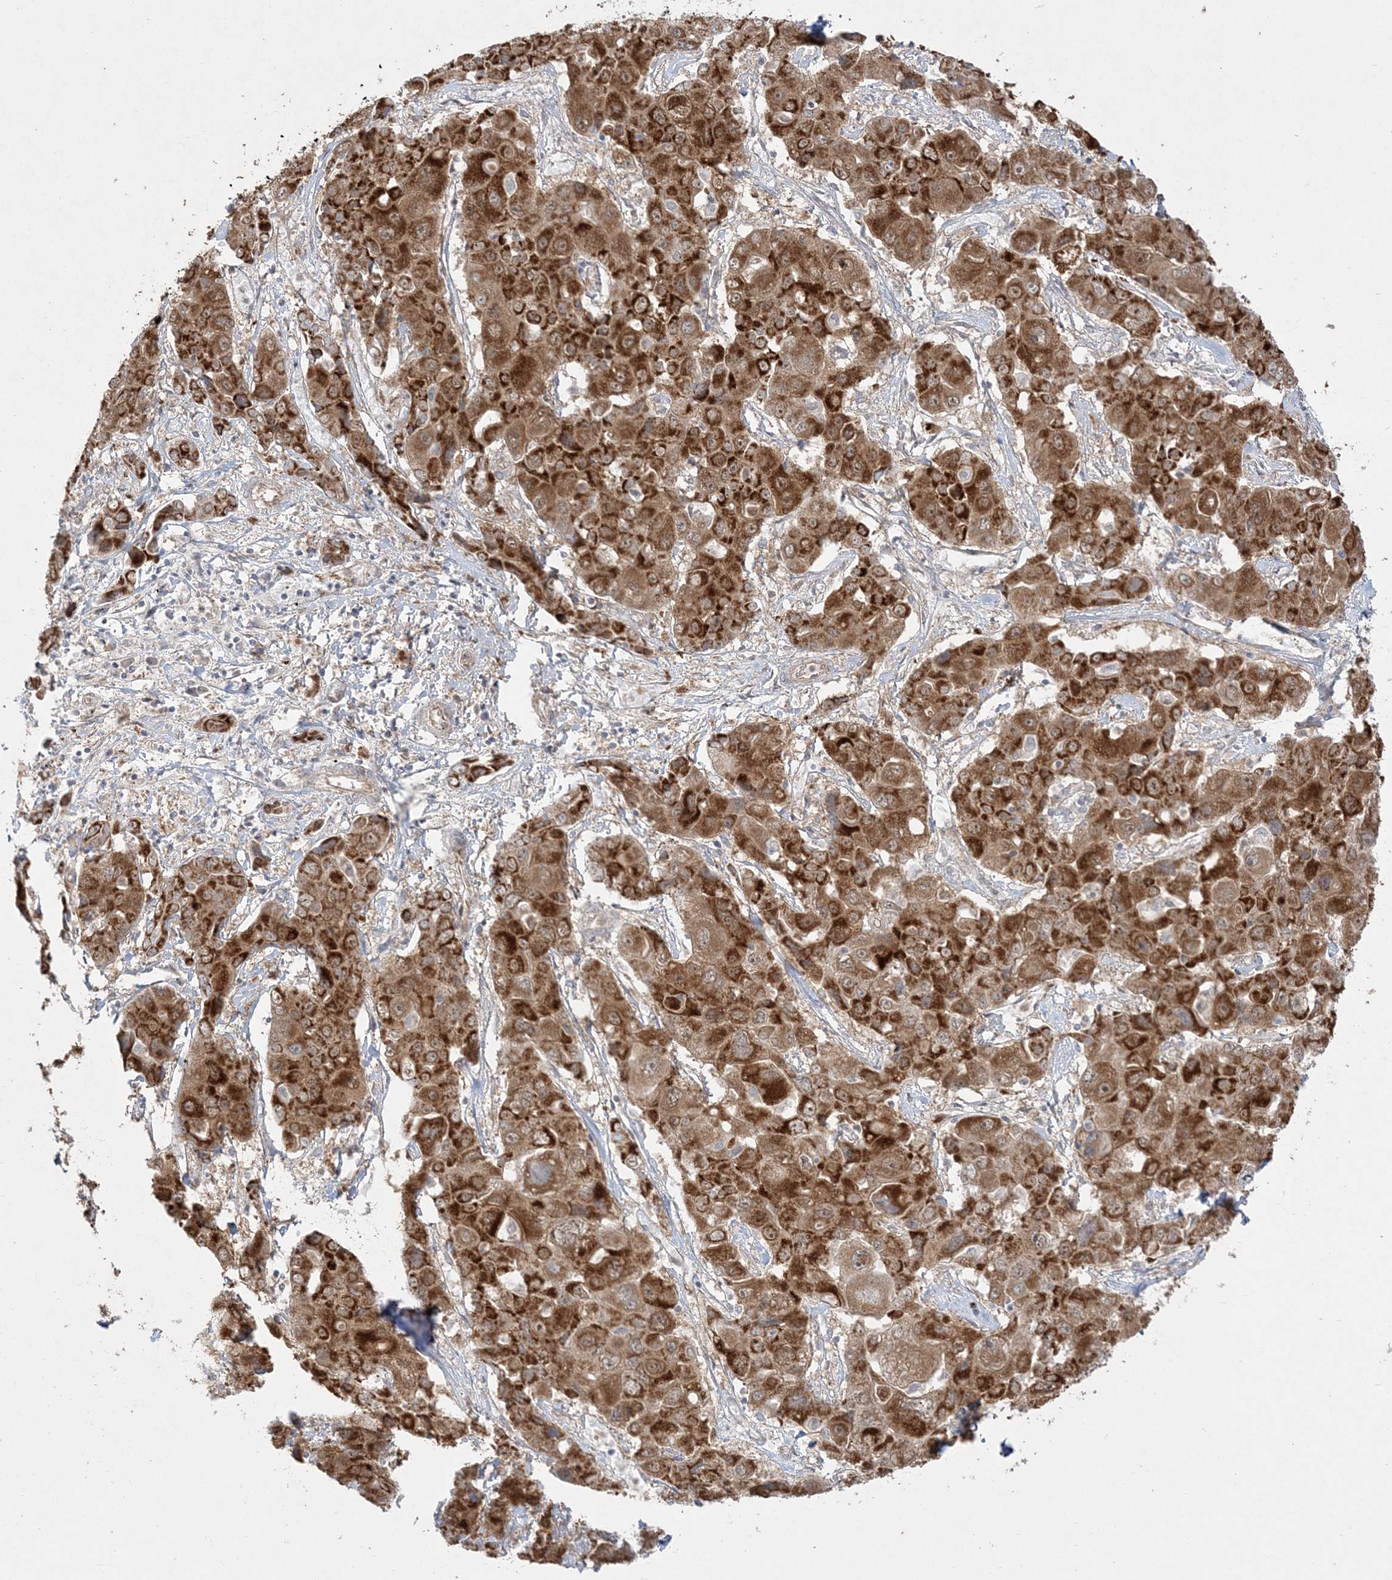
{"staining": {"intensity": "strong", "quantity": ">75%", "location": "cytoplasmic/membranous"}, "tissue": "liver cancer", "cell_type": "Tumor cells", "image_type": "cancer", "snomed": [{"axis": "morphology", "description": "Cholangiocarcinoma"}, {"axis": "topography", "description": "Liver"}], "caption": "Protein staining of liver cholangiocarcinoma tissue reveals strong cytoplasmic/membranous positivity in about >75% of tumor cells. (Stains: DAB (3,3'-diaminobenzidine) in brown, nuclei in blue, Microscopy: brightfield microscopy at high magnification).", "gene": "INPP1", "patient": {"sex": "male", "age": 67}}